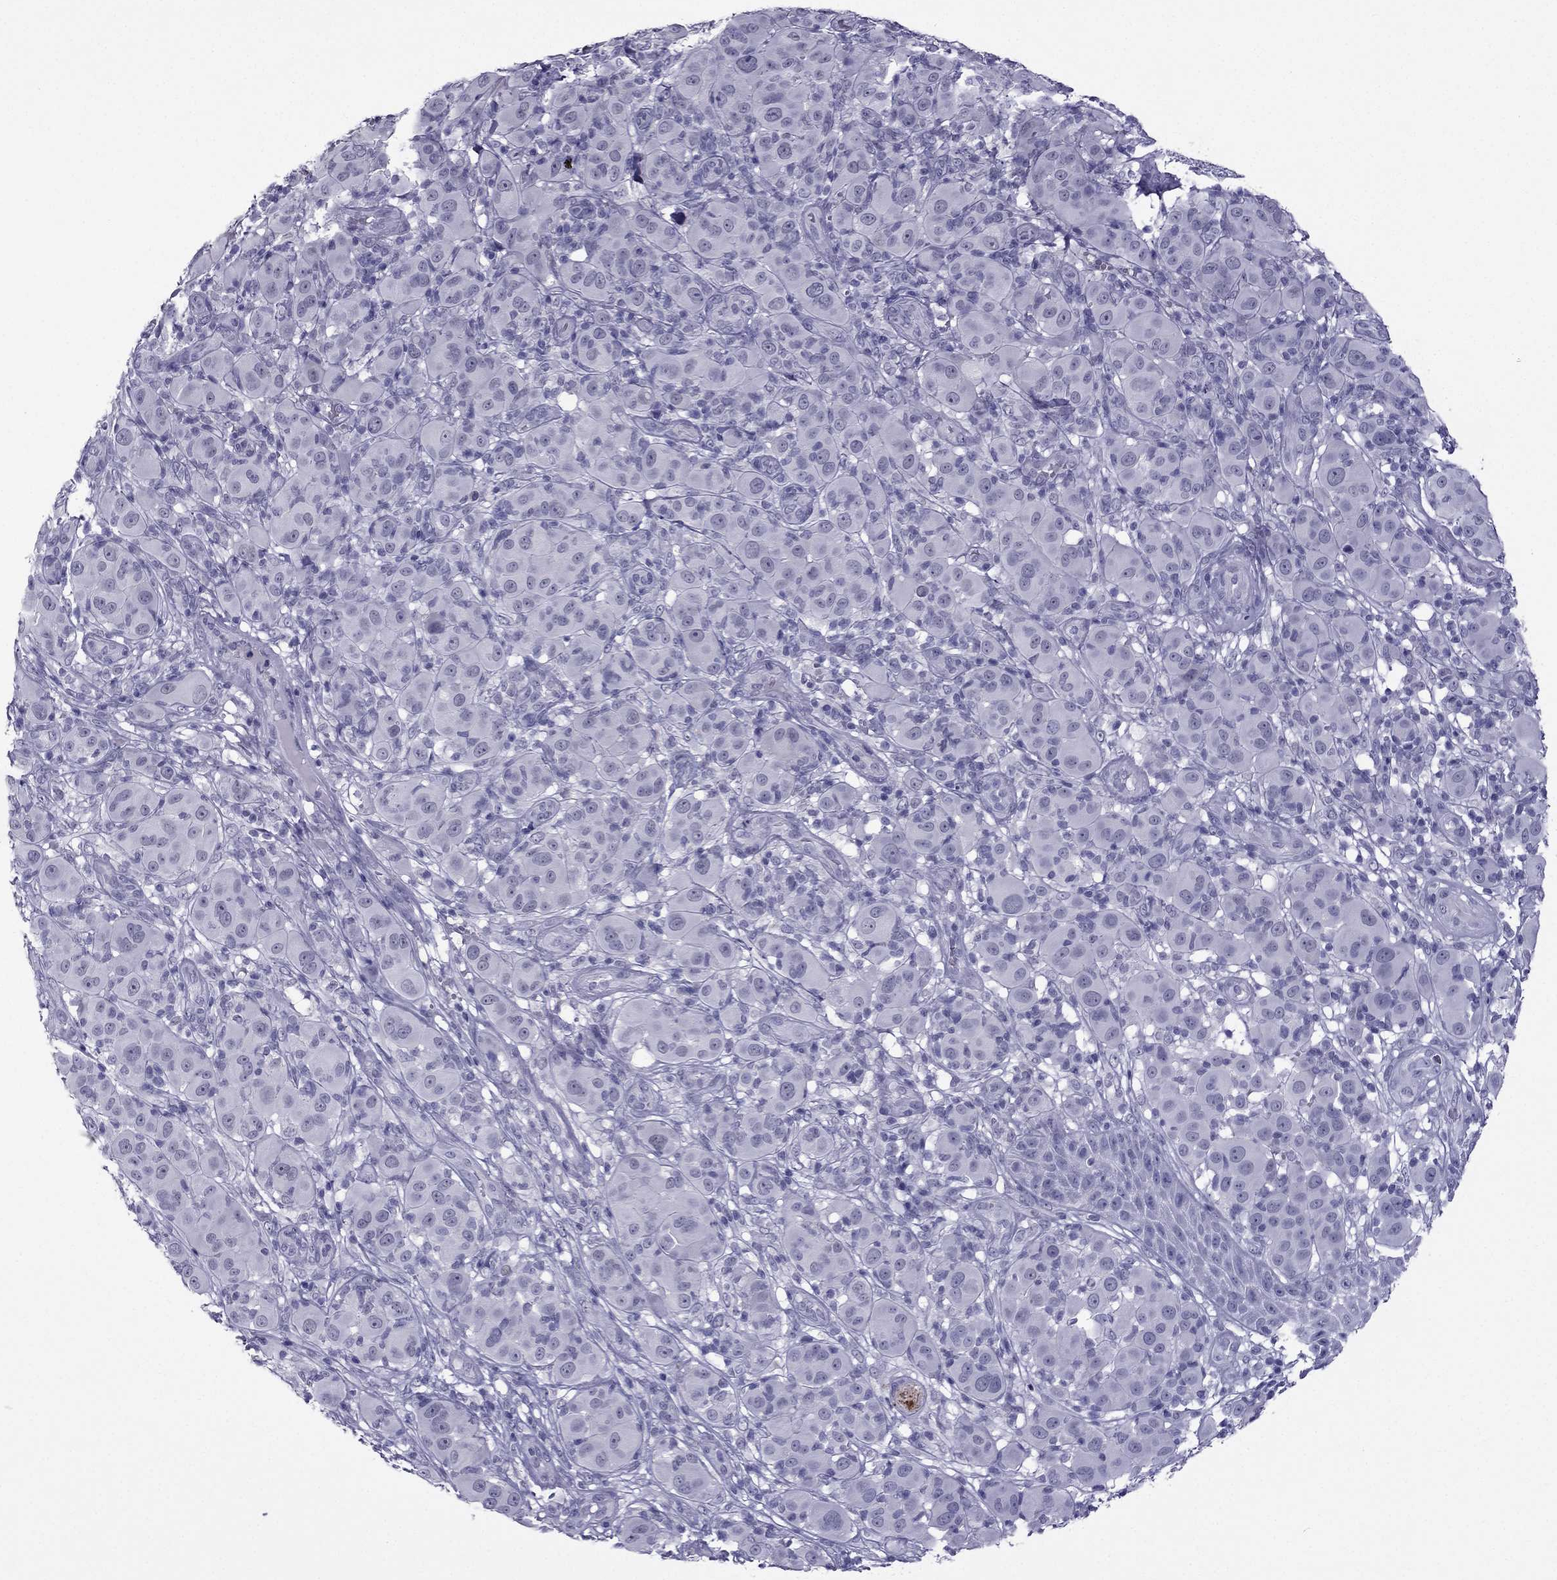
{"staining": {"intensity": "negative", "quantity": "none", "location": "none"}, "tissue": "melanoma", "cell_type": "Tumor cells", "image_type": "cancer", "snomed": [{"axis": "morphology", "description": "Malignant melanoma, NOS"}, {"axis": "topography", "description": "Skin"}], "caption": "DAB (3,3'-diaminobenzidine) immunohistochemical staining of human melanoma reveals no significant staining in tumor cells. (Brightfield microscopy of DAB (3,3'-diaminobenzidine) immunohistochemistry at high magnification).", "gene": "MYLK3", "patient": {"sex": "female", "age": 87}}